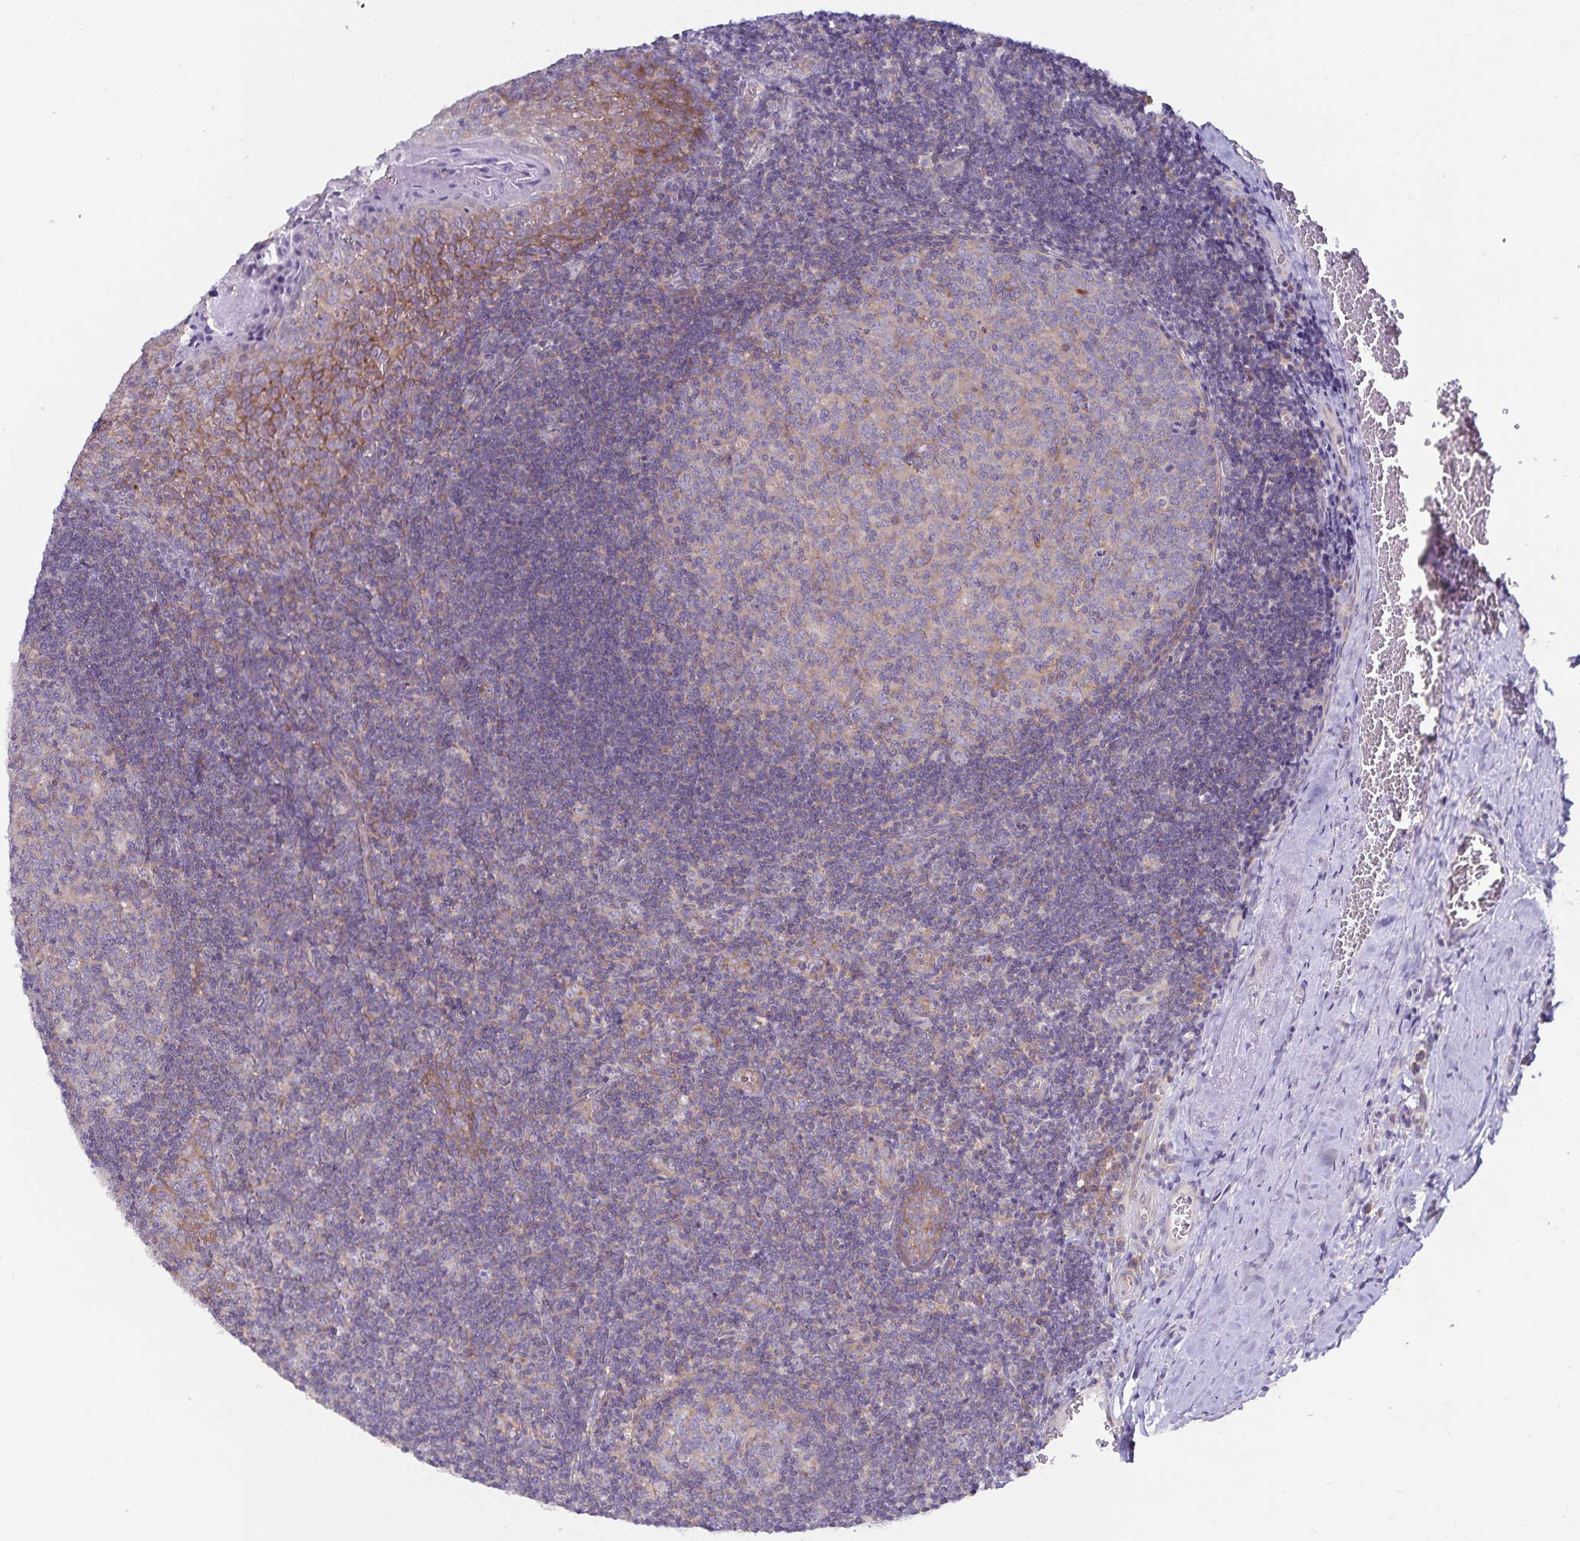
{"staining": {"intensity": "weak", "quantity": "<25%", "location": "cytoplasmic/membranous"}, "tissue": "tonsil", "cell_type": "Germinal center cells", "image_type": "normal", "snomed": [{"axis": "morphology", "description": "Normal tissue, NOS"}, {"axis": "morphology", "description": "Inflammation, NOS"}, {"axis": "topography", "description": "Tonsil"}], "caption": "Immunohistochemistry (IHC) of normal human tonsil displays no staining in germinal center cells.", "gene": "FAM120A", "patient": {"sex": "female", "age": 31}}